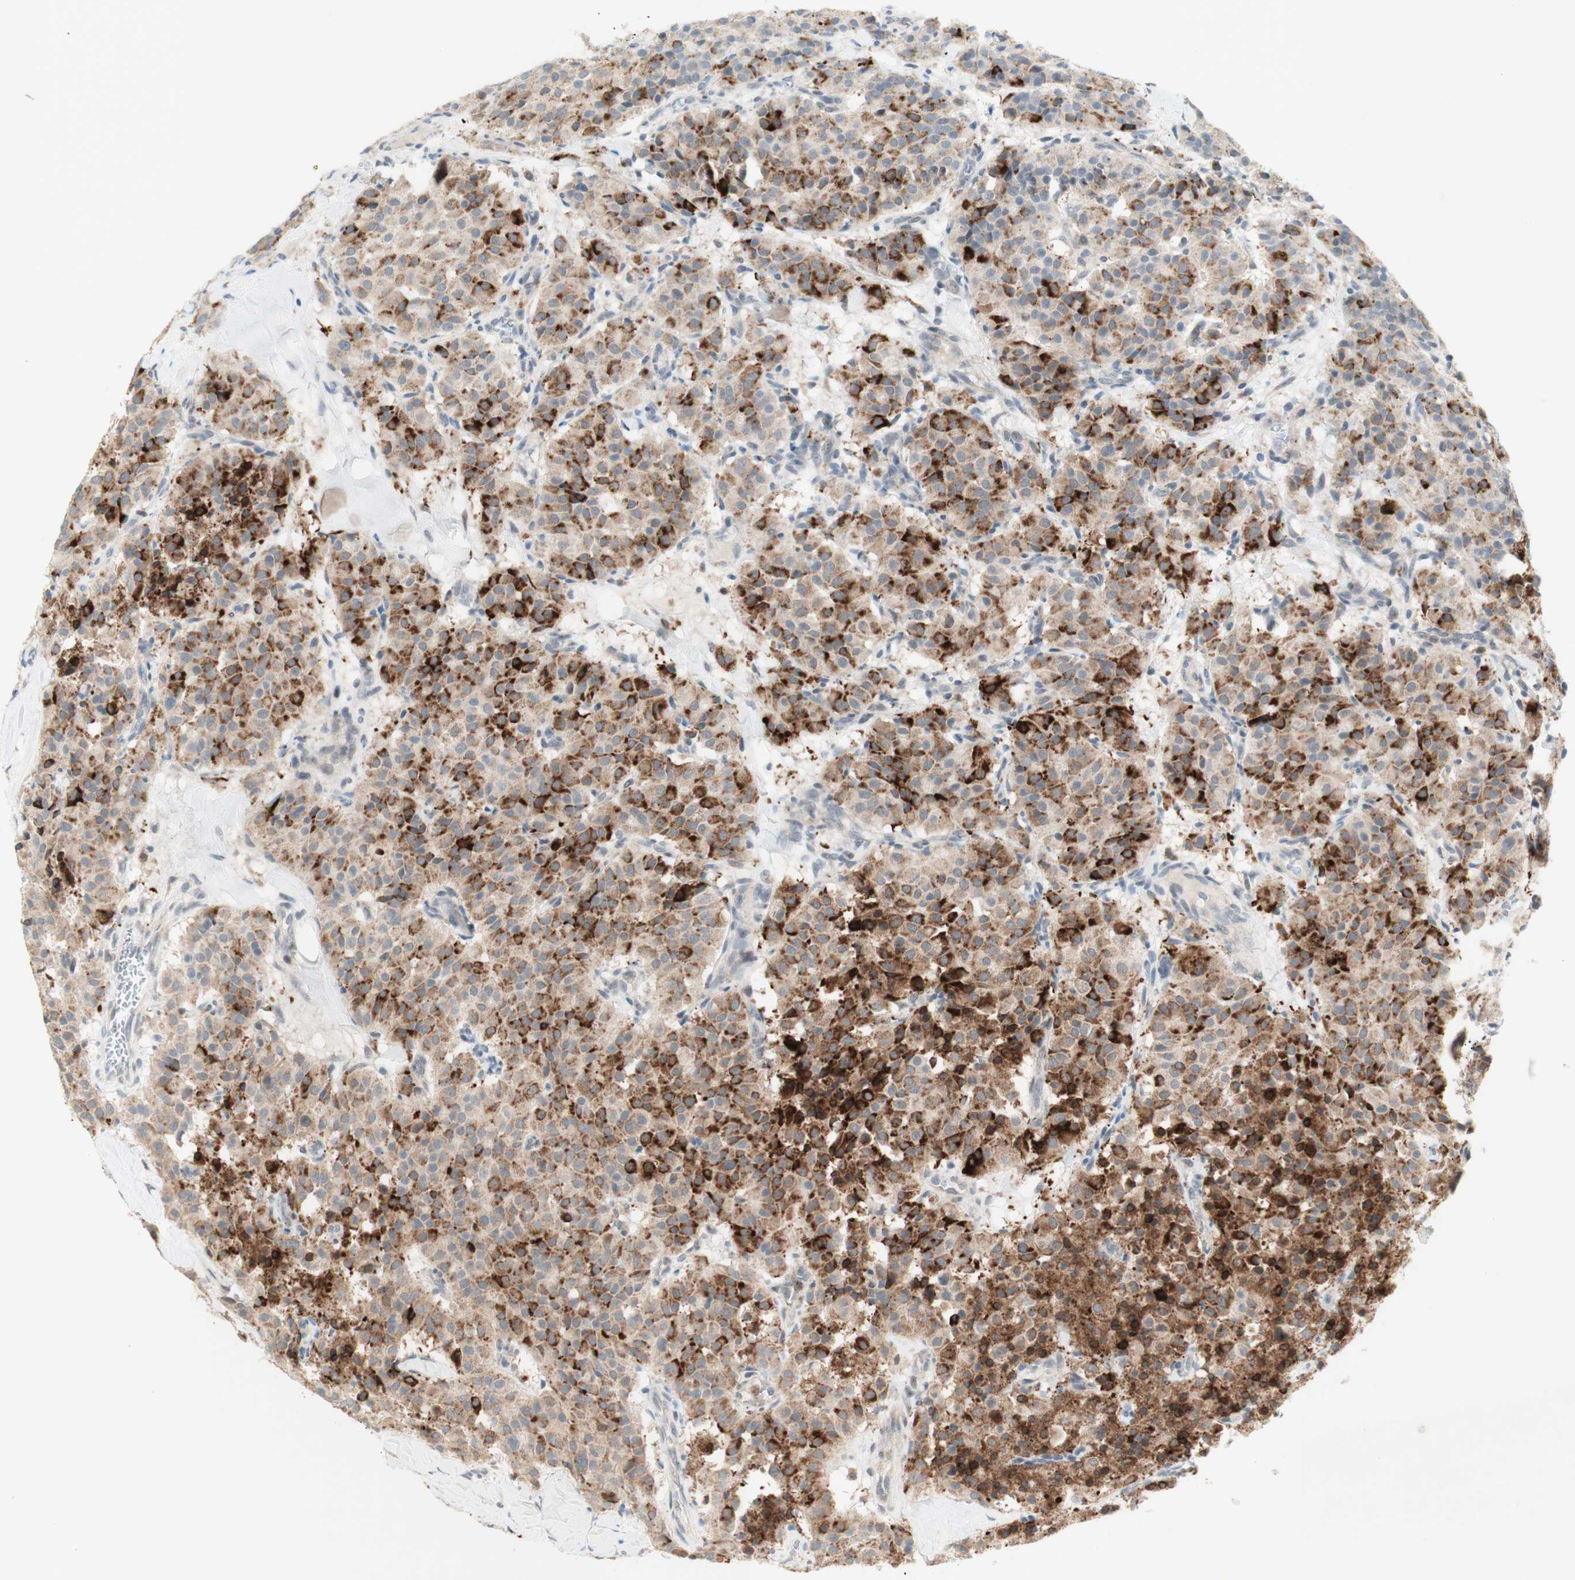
{"staining": {"intensity": "strong", "quantity": ">75%", "location": "cytoplasmic/membranous"}, "tissue": "carcinoid", "cell_type": "Tumor cells", "image_type": "cancer", "snomed": [{"axis": "morphology", "description": "Carcinoid, malignant, NOS"}, {"axis": "topography", "description": "Lung"}], "caption": "Immunohistochemical staining of malignant carcinoid demonstrates high levels of strong cytoplasmic/membranous staining in approximately >75% of tumor cells. The staining is performed using DAB (3,3'-diaminobenzidine) brown chromogen to label protein expression. The nuclei are counter-stained blue using hematoxylin.", "gene": "GAPT", "patient": {"sex": "male", "age": 30}}